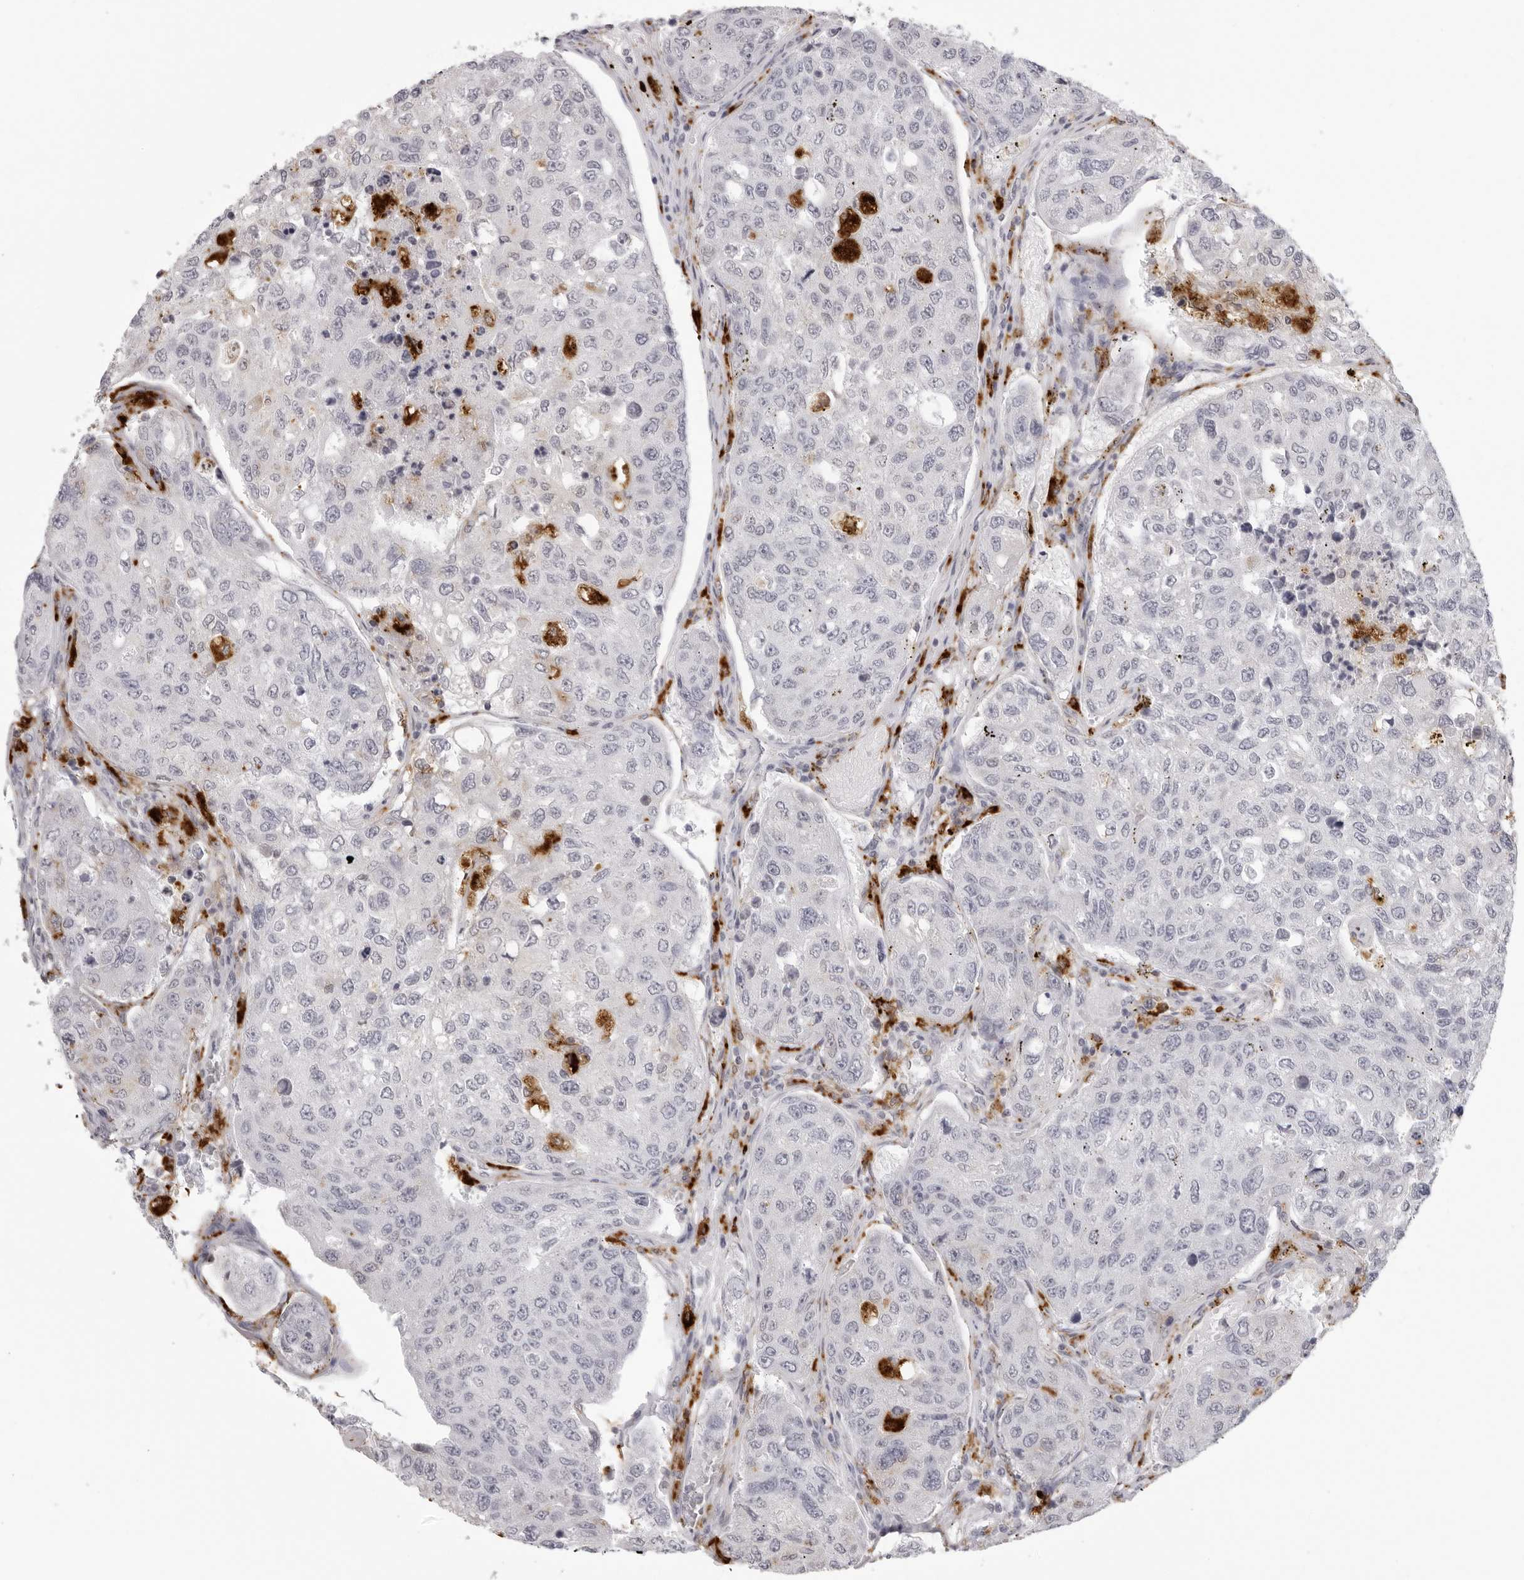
{"staining": {"intensity": "negative", "quantity": "none", "location": "none"}, "tissue": "urothelial cancer", "cell_type": "Tumor cells", "image_type": "cancer", "snomed": [{"axis": "morphology", "description": "Urothelial carcinoma, High grade"}, {"axis": "topography", "description": "Lymph node"}, {"axis": "topography", "description": "Urinary bladder"}], "caption": "Urothelial cancer stained for a protein using immunohistochemistry shows no positivity tumor cells.", "gene": "IL25", "patient": {"sex": "male", "age": 51}}